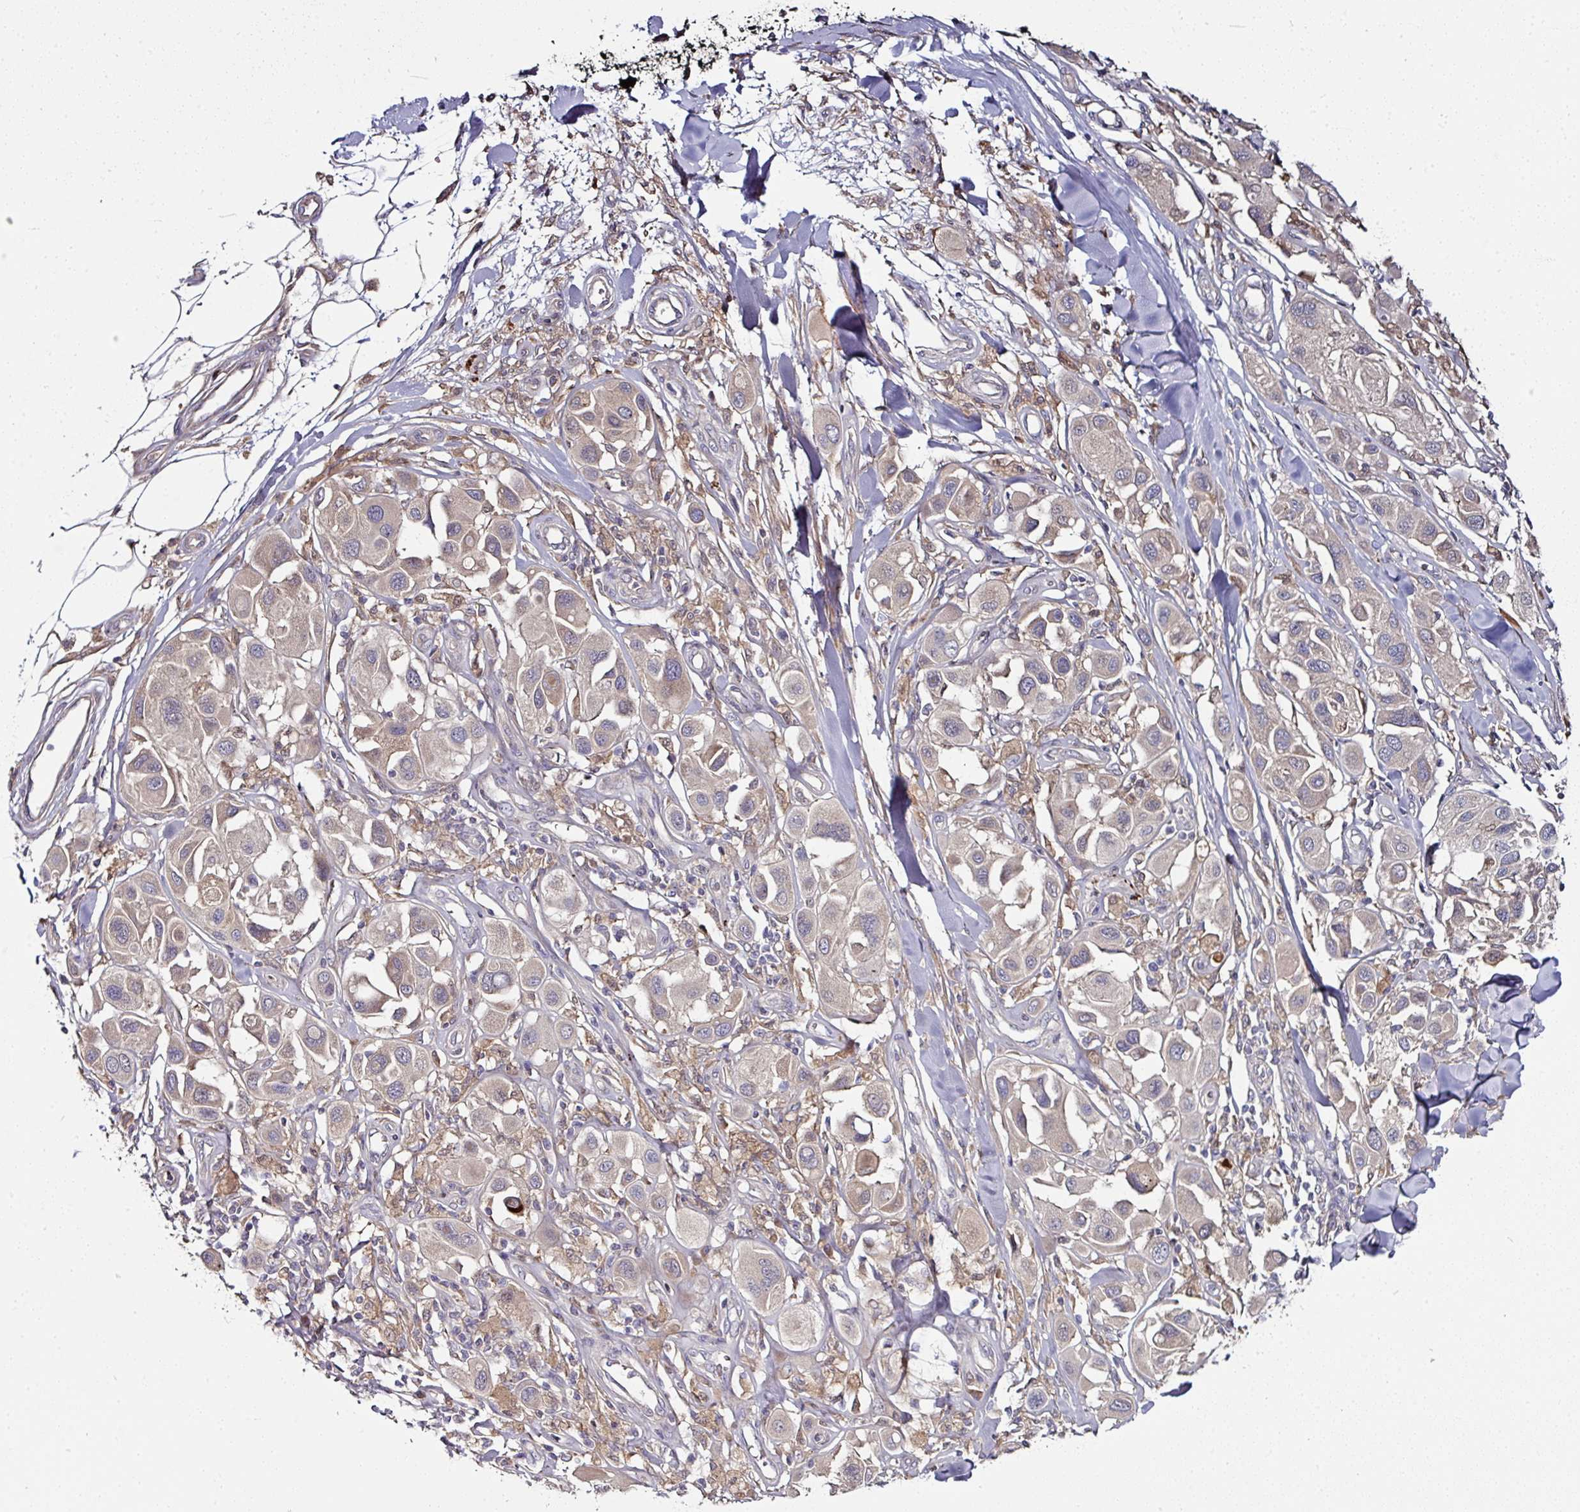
{"staining": {"intensity": "weak", "quantity": "<25%", "location": "cytoplasmic/membranous"}, "tissue": "melanoma", "cell_type": "Tumor cells", "image_type": "cancer", "snomed": [{"axis": "morphology", "description": "Malignant melanoma, Metastatic site"}, {"axis": "topography", "description": "Skin"}], "caption": "Malignant melanoma (metastatic site) stained for a protein using immunohistochemistry (IHC) demonstrates no positivity tumor cells.", "gene": "CTDSP2", "patient": {"sex": "male", "age": 41}}